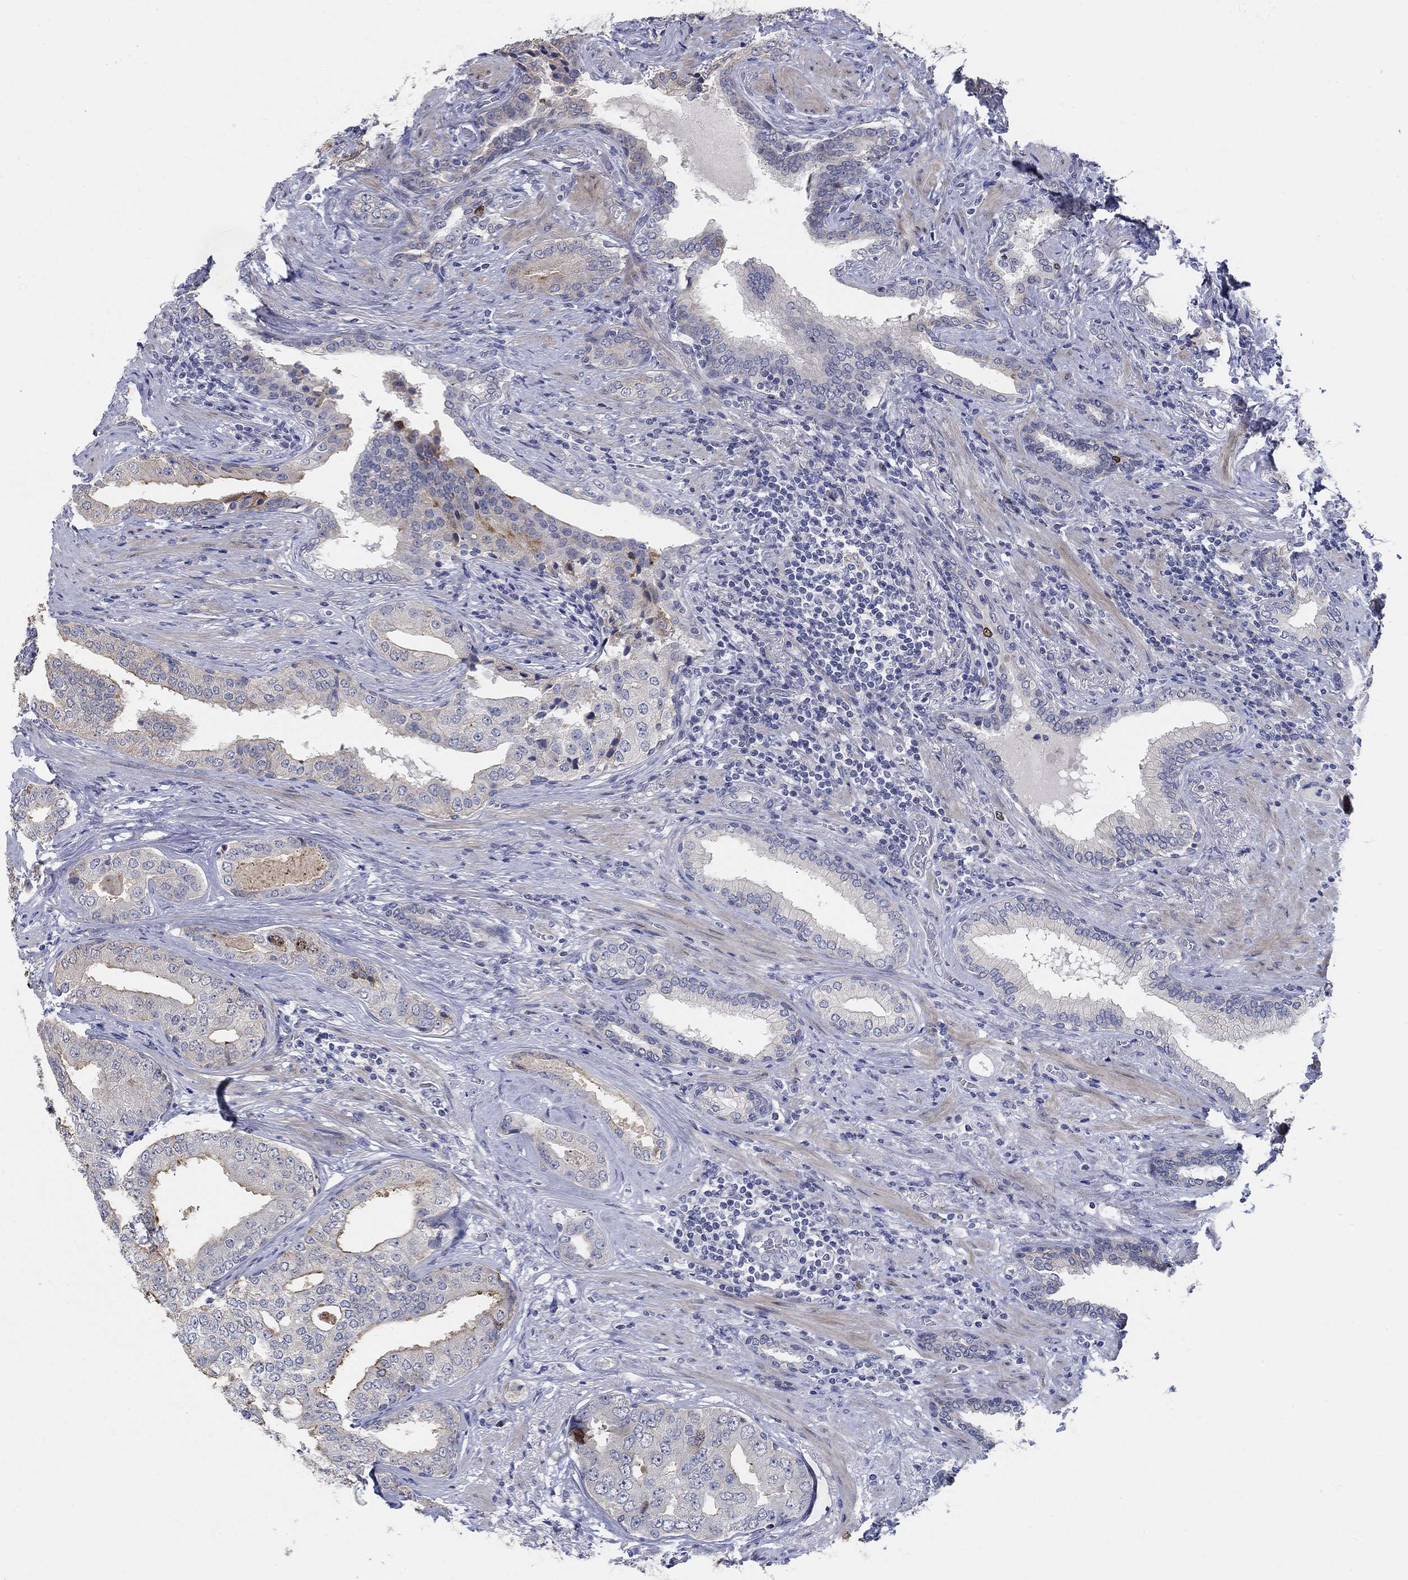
{"staining": {"intensity": "strong", "quantity": "<25%", "location": "nuclear"}, "tissue": "prostate cancer", "cell_type": "Tumor cells", "image_type": "cancer", "snomed": [{"axis": "morphology", "description": "Adenocarcinoma, Low grade"}, {"axis": "topography", "description": "Prostate and seminal vesicle, NOS"}], "caption": "DAB immunohistochemical staining of human prostate cancer reveals strong nuclear protein staining in approximately <25% of tumor cells. (DAB (3,3'-diaminobenzidine) IHC, brown staining for protein, blue staining for nuclei).", "gene": "PRC1", "patient": {"sex": "male", "age": 61}}